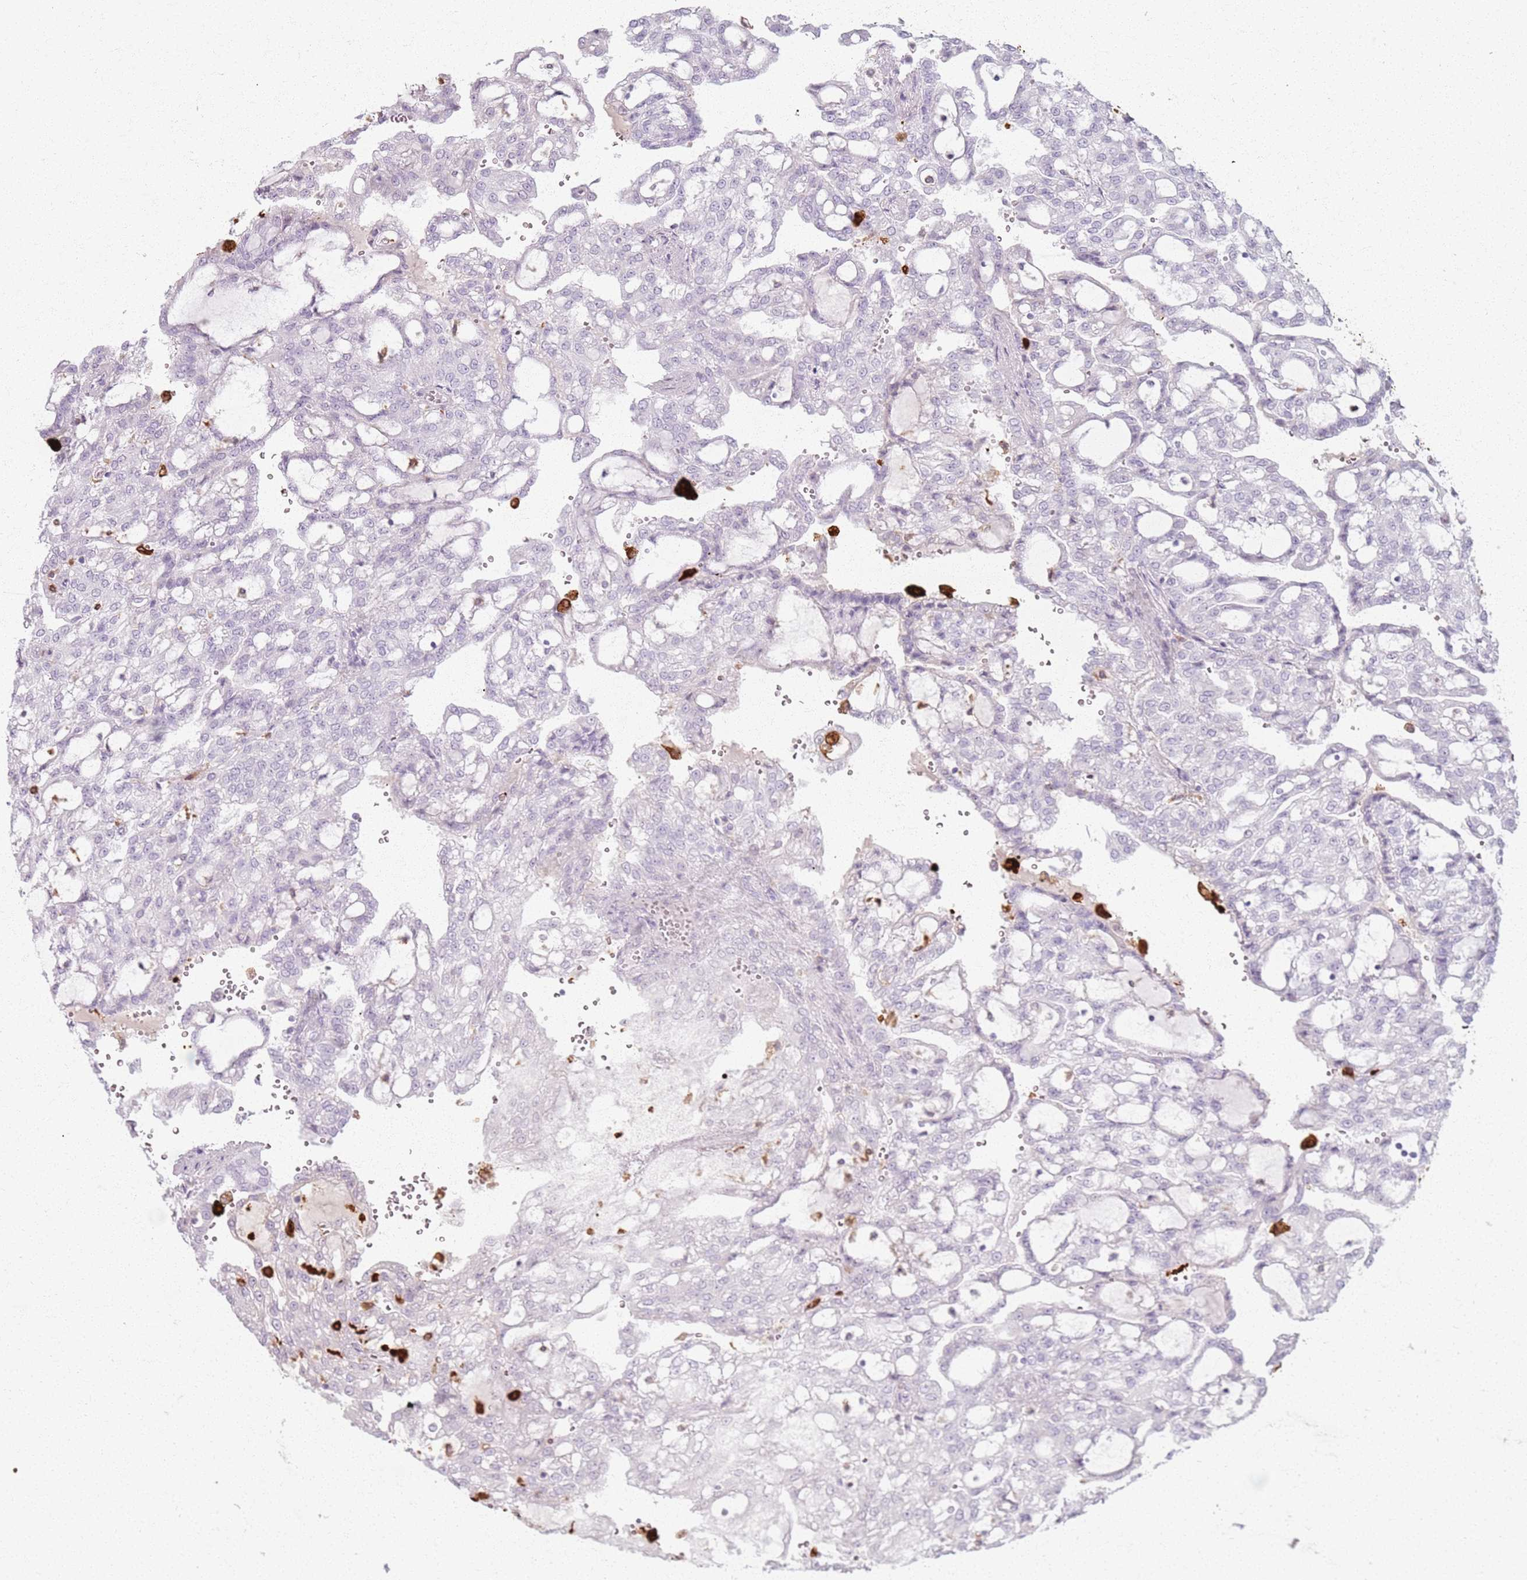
{"staining": {"intensity": "negative", "quantity": "none", "location": "none"}, "tissue": "renal cancer", "cell_type": "Tumor cells", "image_type": "cancer", "snomed": [{"axis": "morphology", "description": "Adenocarcinoma, NOS"}, {"axis": "topography", "description": "Kidney"}], "caption": "There is no significant positivity in tumor cells of renal adenocarcinoma.", "gene": "GDPGP1", "patient": {"sex": "male", "age": 63}}